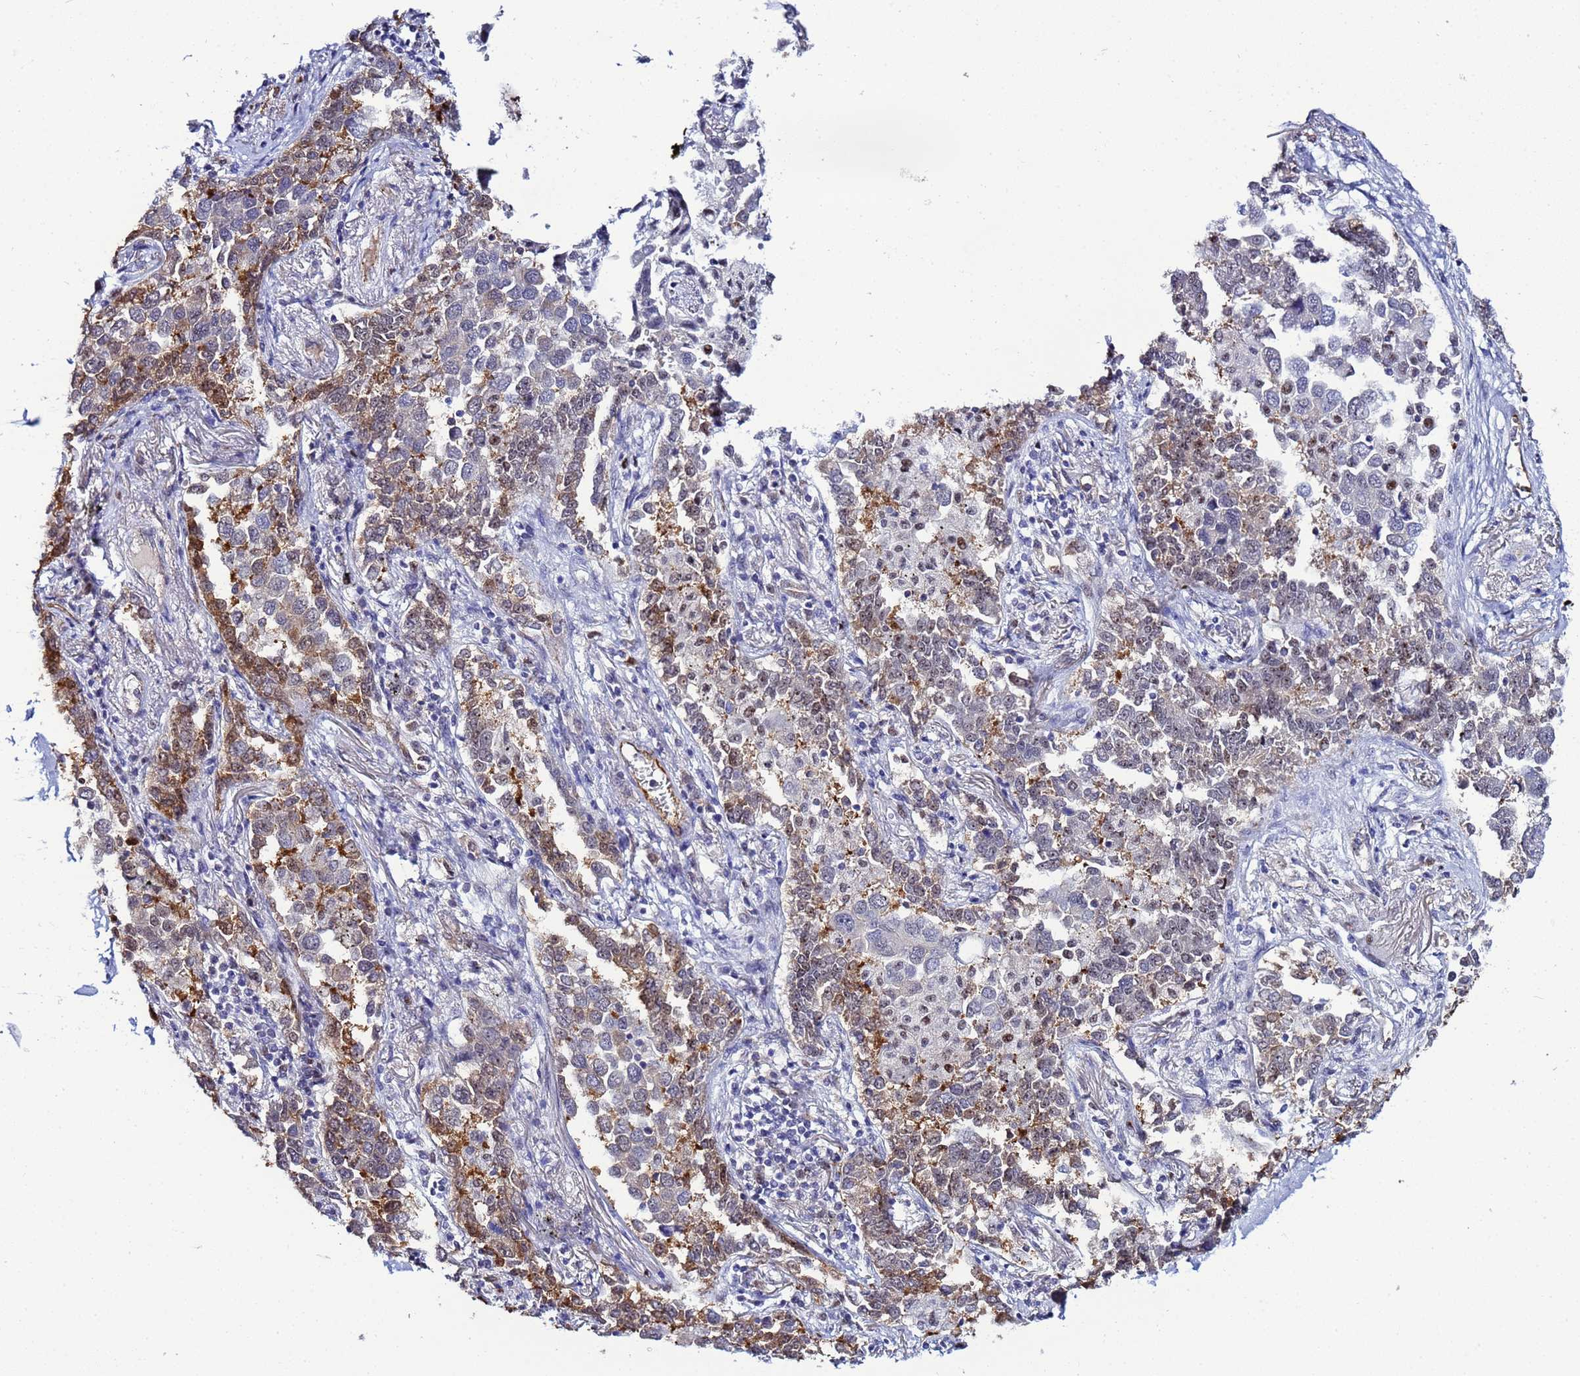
{"staining": {"intensity": "moderate", "quantity": "<25%", "location": "cytoplasmic/membranous"}, "tissue": "lung cancer", "cell_type": "Tumor cells", "image_type": "cancer", "snomed": [{"axis": "morphology", "description": "Adenocarcinoma, NOS"}, {"axis": "topography", "description": "Lung"}], "caption": "Protein expression analysis of human lung cancer reveals moderate cytoplasmic/membranous positivity in about <25% of tumor cells.", "gene": "SLC25A37", "patient": {"sex": "male", "age": 67}}